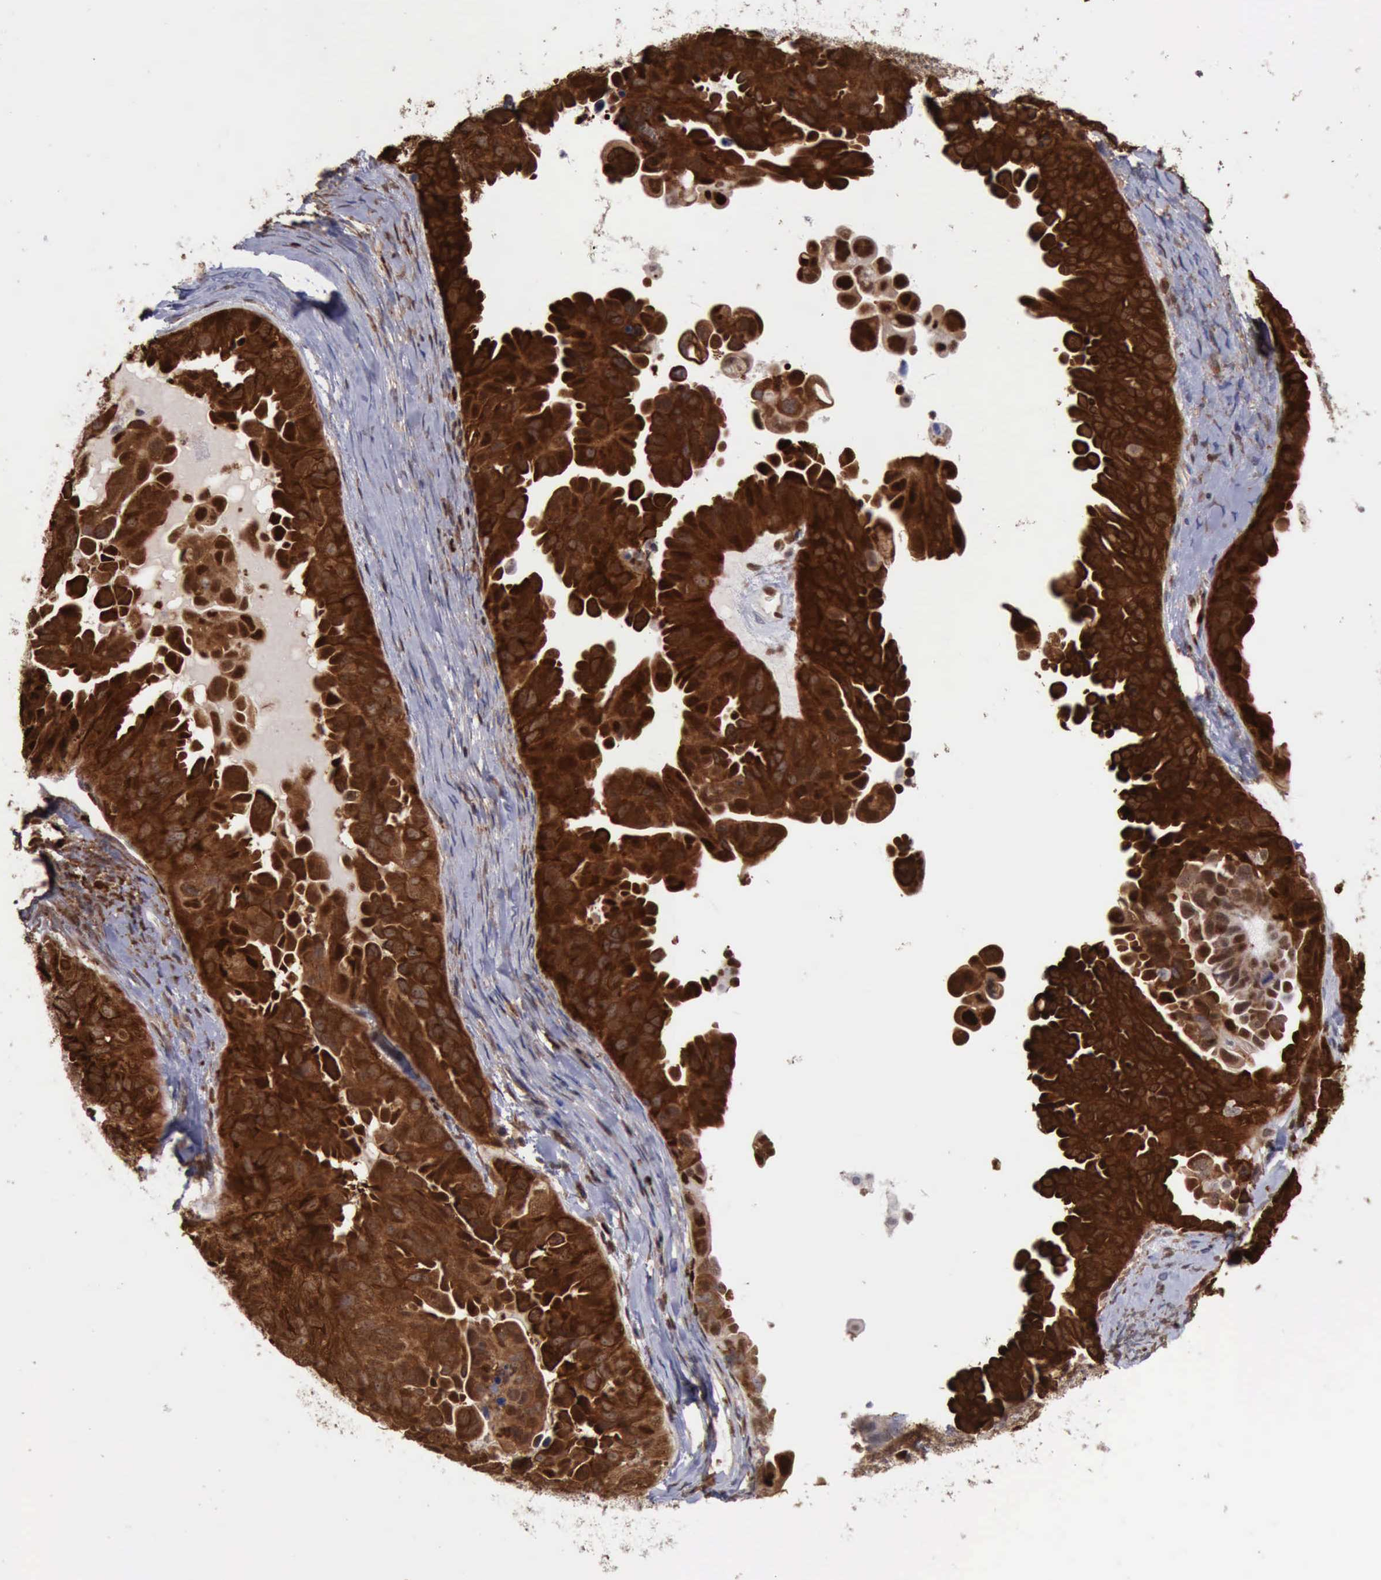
{"staining": {"intensity": "strong", "quantity": ">75%", "location": "cytoplasmic/membranous,nuclear"}, "tissue": "ovarian cancer", "cell_type": "Tumor cells", "image_type": "cancer", "snomed": [{"axis": "morphology", "description": "Cystadenocarcinoma, serous, NOS"}, {"axis": "topography", "description": "Ovary"}], "caption": "Immunohistochemical staining of ovarian cancer (serous cystadenocarcinoma) exhibits high levels of strong cytoplasmic/membranous and nuclear positivity in approximately >75% of tumor cells. The staining was performed using DAB, with brown indicating positive protein expression. Nuclei are stained blue with hematoxylin.", "gene": "PDCD4", "patient": {"sex": "female", "age": 82}}